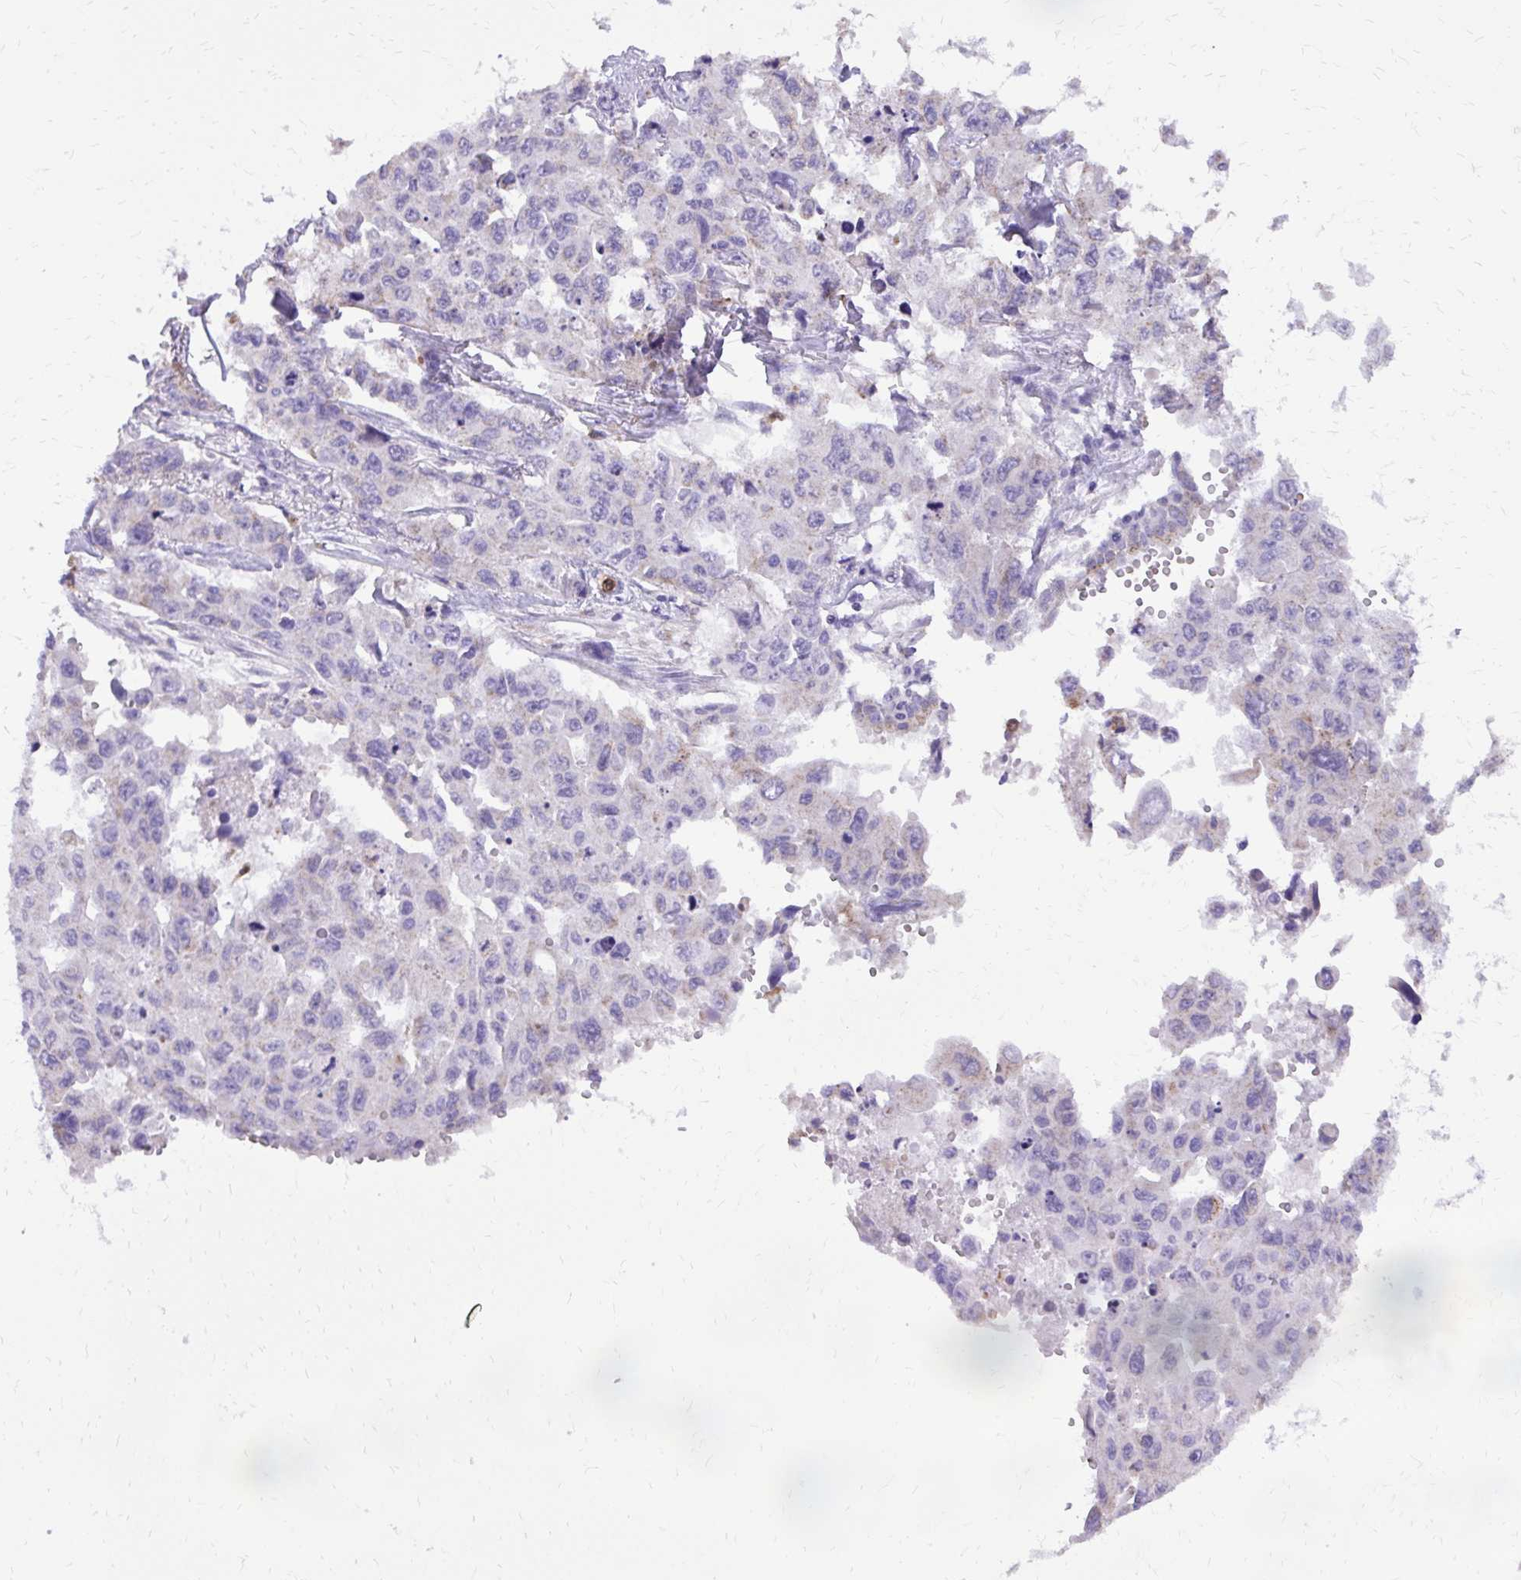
{"staining": {"intensity": "negative", "quantity": "none", "location": "none"}, "tissue": "lung cancer", "cell_type": "Tumor cells", "image_type": "cancer", "snomed": [{"axis": "morphology", "description": "Adenocarcinoma, NOS"}, {"axis": "topography", "description": "Lung"}], "caption": "This is a image of immunohistochemistry (IHC) staining of adenocarcinoma (lung), which shows no staining in tumor cells. (Brightfield microscopy of DAB (3,3'-diaminobenzidine) IHC at high magnification).", "gene": "CAT", "patient": {"sex": "male", "age": 64}}